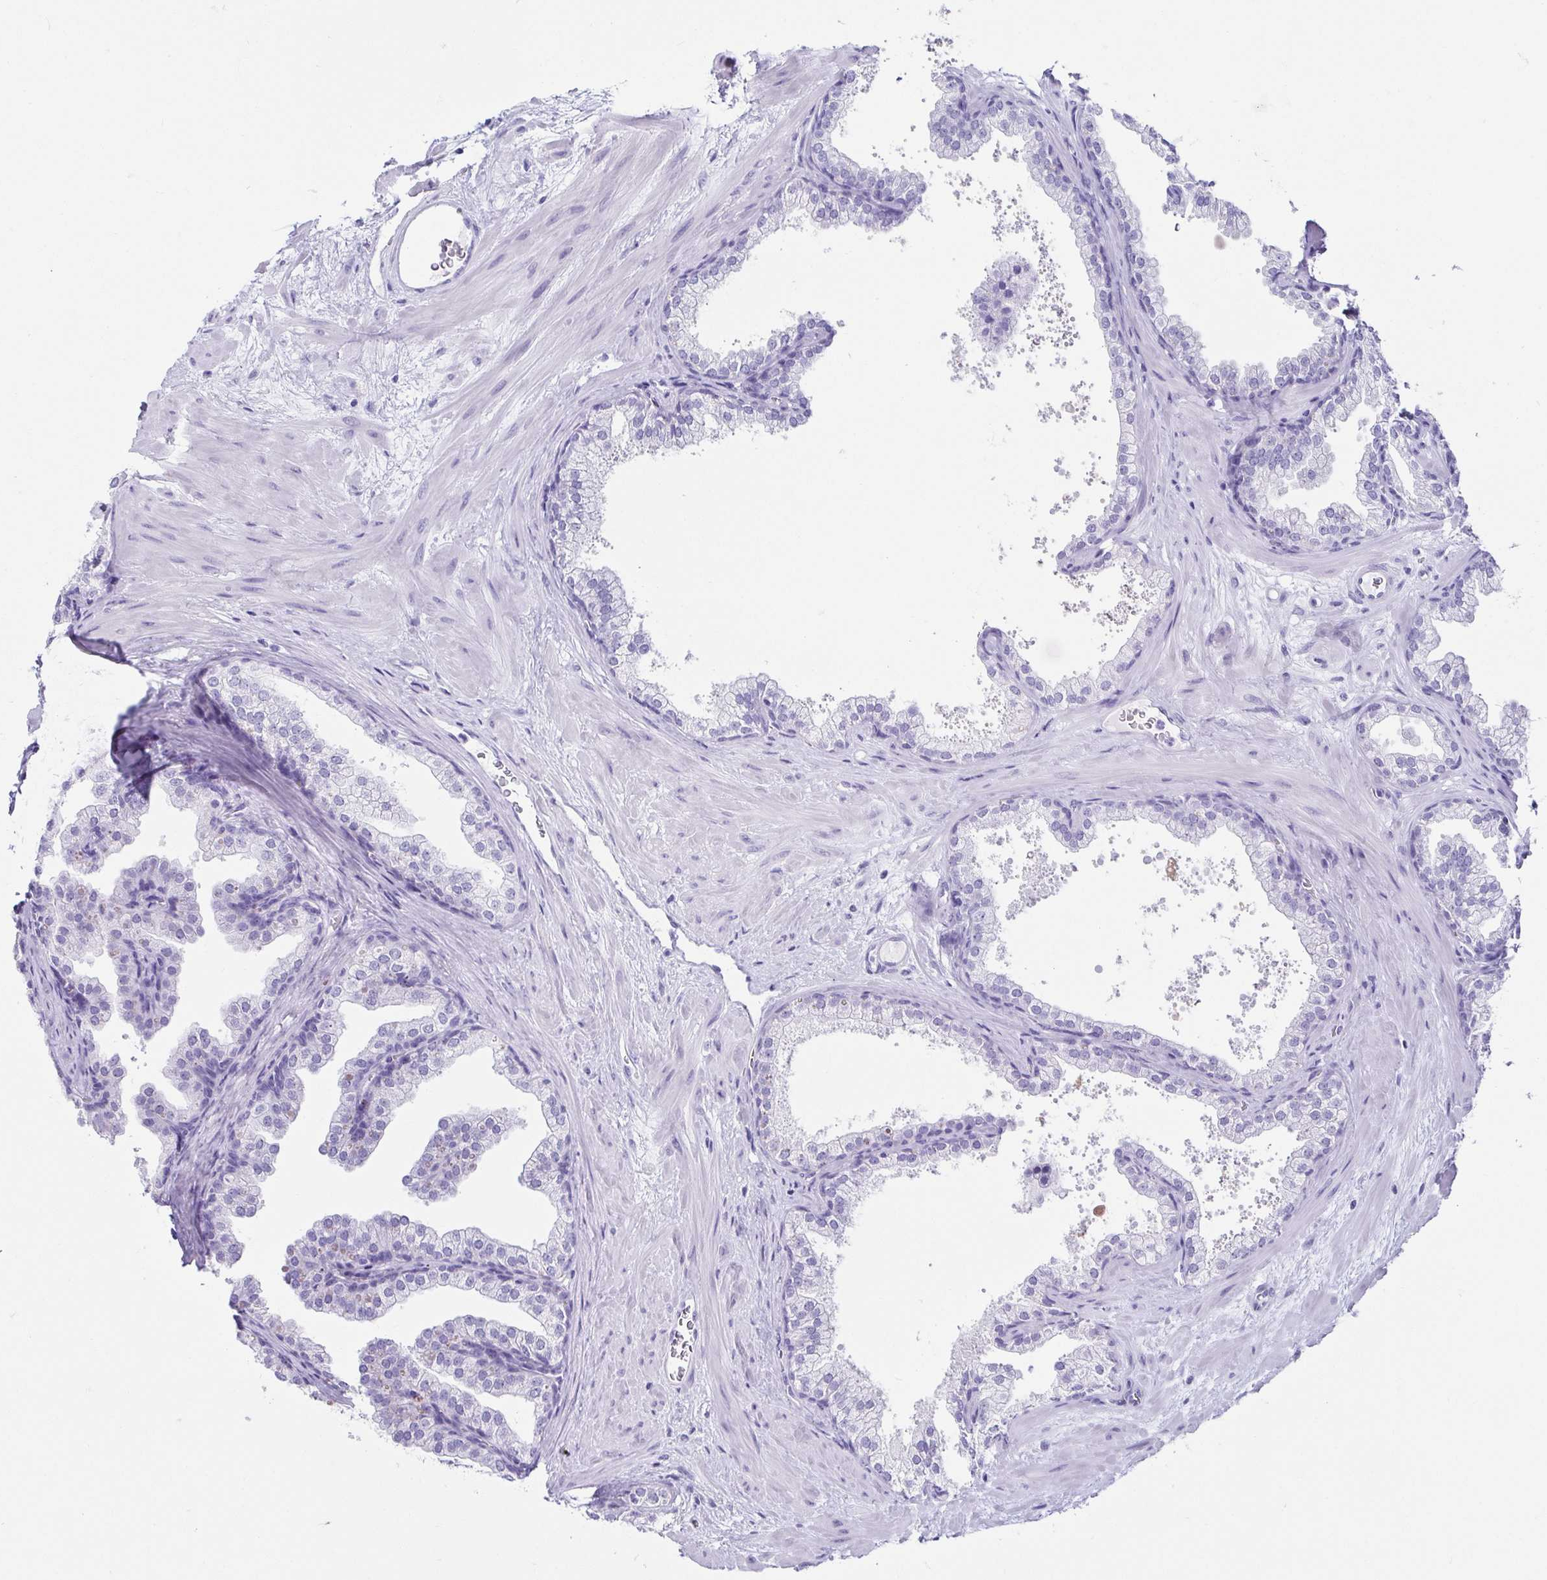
{"staining": {"intensity": "negative", "quantity": "none", "location": "none"}, "tissue": "prostate", "cell_type": "Glandular cells", "image_type": "normal", "snomed": [{"axis": "morphology", "description": "Normal tissue, NOS"}, {"axis": "topography", "description": "Prostate"}], "caption": "Immunohistochemistry of benign human prostate displays no expression in glandular cells.", "gene": "CD164L2", "patient": {"sex": "male", "age": 37}}